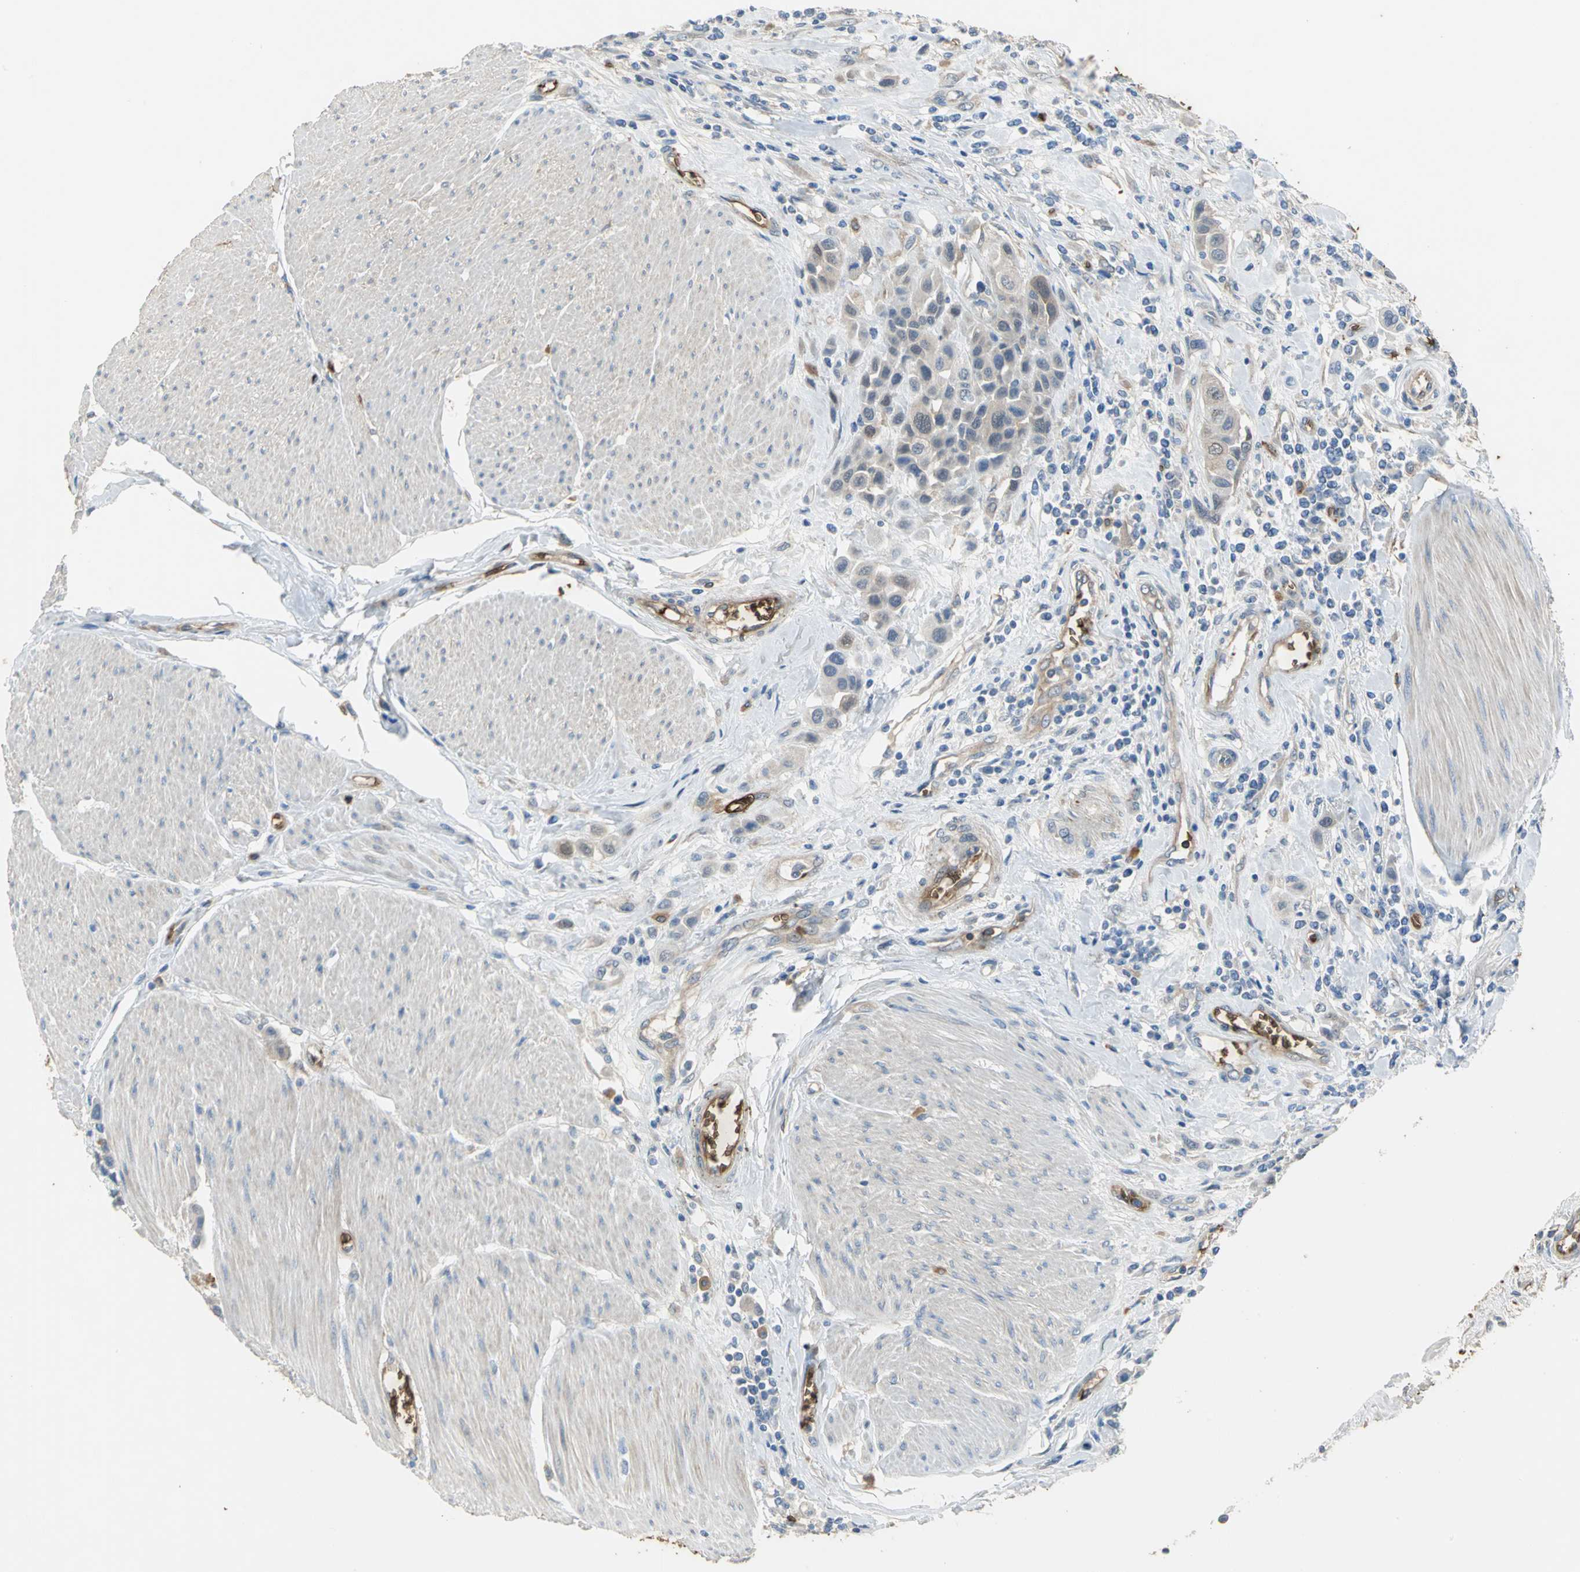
{"staining": {"intensity": "moderate", "quantity": "25%-75%", "location": "cytoplasmic/membranous"}, "tissue": "urothelial cancer", "cell_type": "Tumor cells", "image_type": "cancer", "snomed": [{"axis": "morphology", "description": "Urothelial carcinoma, High grade"}, {"axis": "topography", "description": "Urinary bladder"}], "caption": "An image of human urothelial cancer stained for a protein shows moderate cytoplasmic/membranous brown staining in tumor cells.", "gene": "TREM1", "patient": {"sex": "male", "age": 50}}